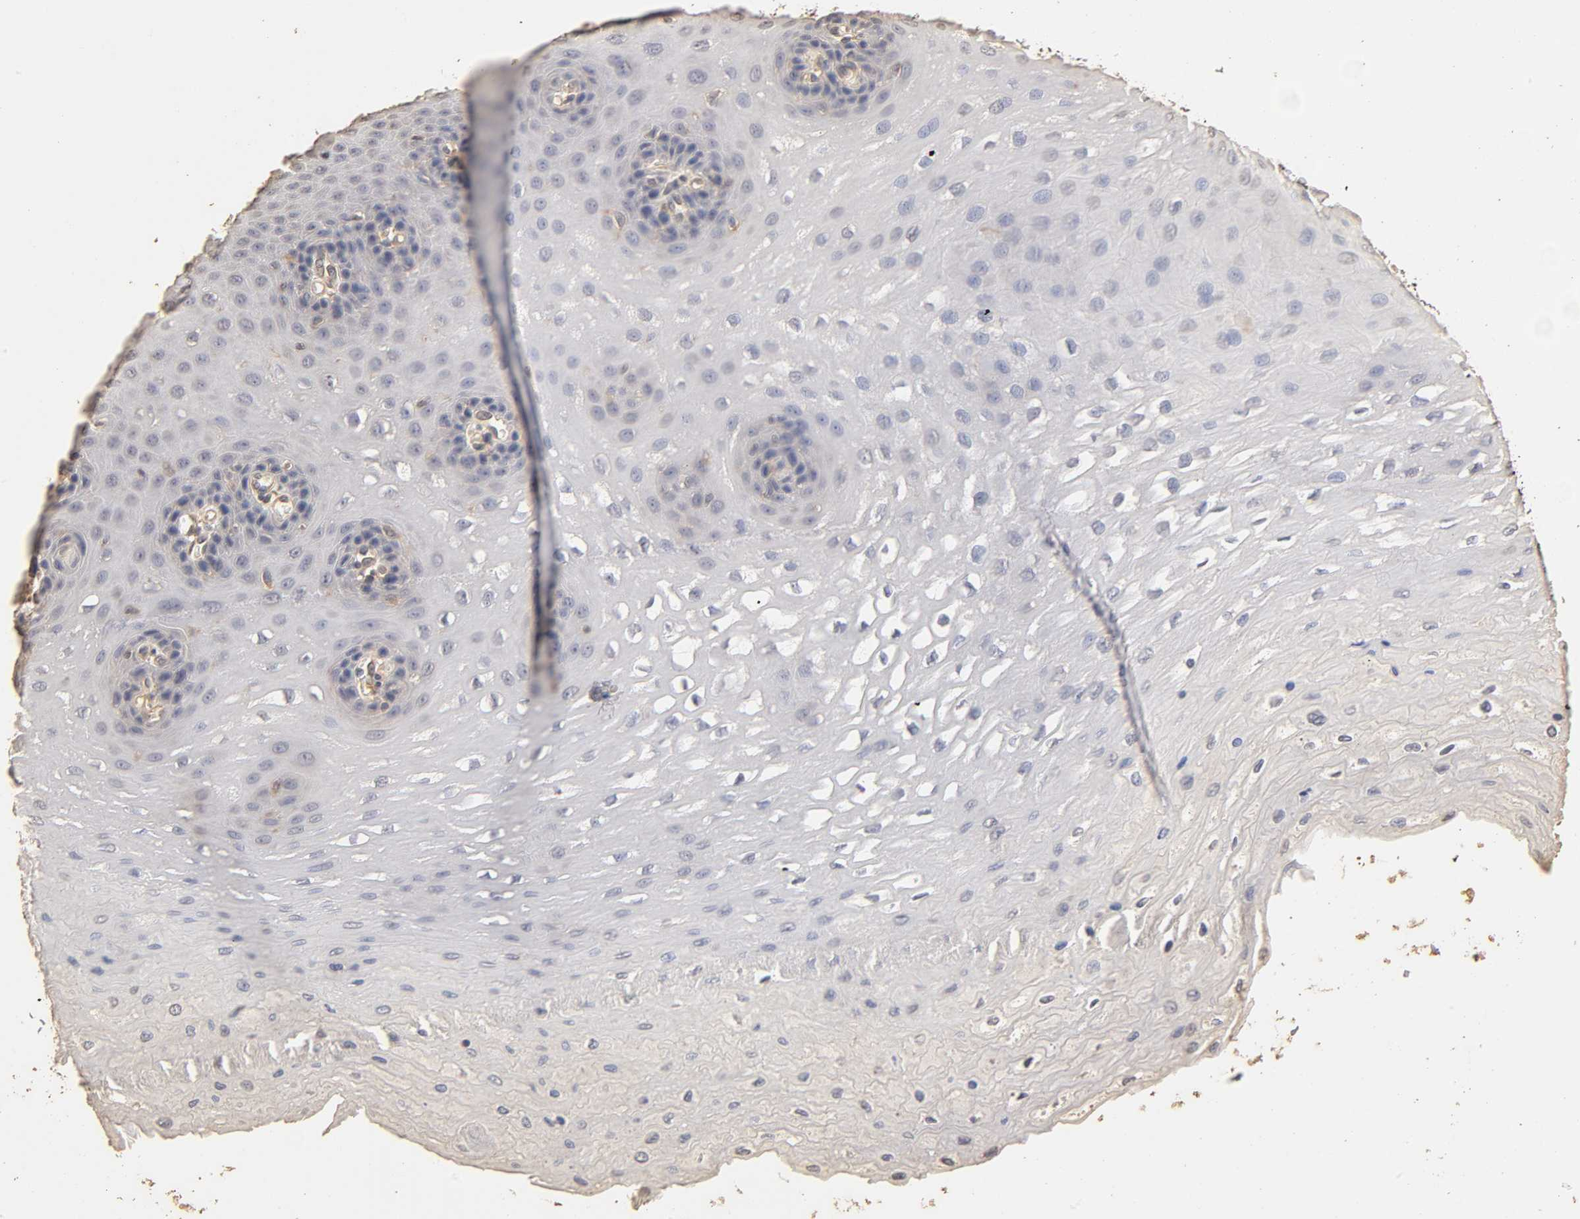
{"staining": {"intensity": "negative", "quantity": "none", "location": "none"}, "tissue": "esophagus", "cell_type": "Squamous epithelial cells", "image_type": "normal", "snomed": [{"axis": "morphology", "description": "Normal tissue, NOS"}, {"axis": "topography", "description": "Esophagus"}], "caption": "Esophagus was stained to show a protein in brown. There is no significant expression in squamous epithelial cells. (Brightfield microscopy of DAB immunohistochemistry at high magnification).", "gene": "VSIG4", "patient": {"sex": "female", "age": 72}}